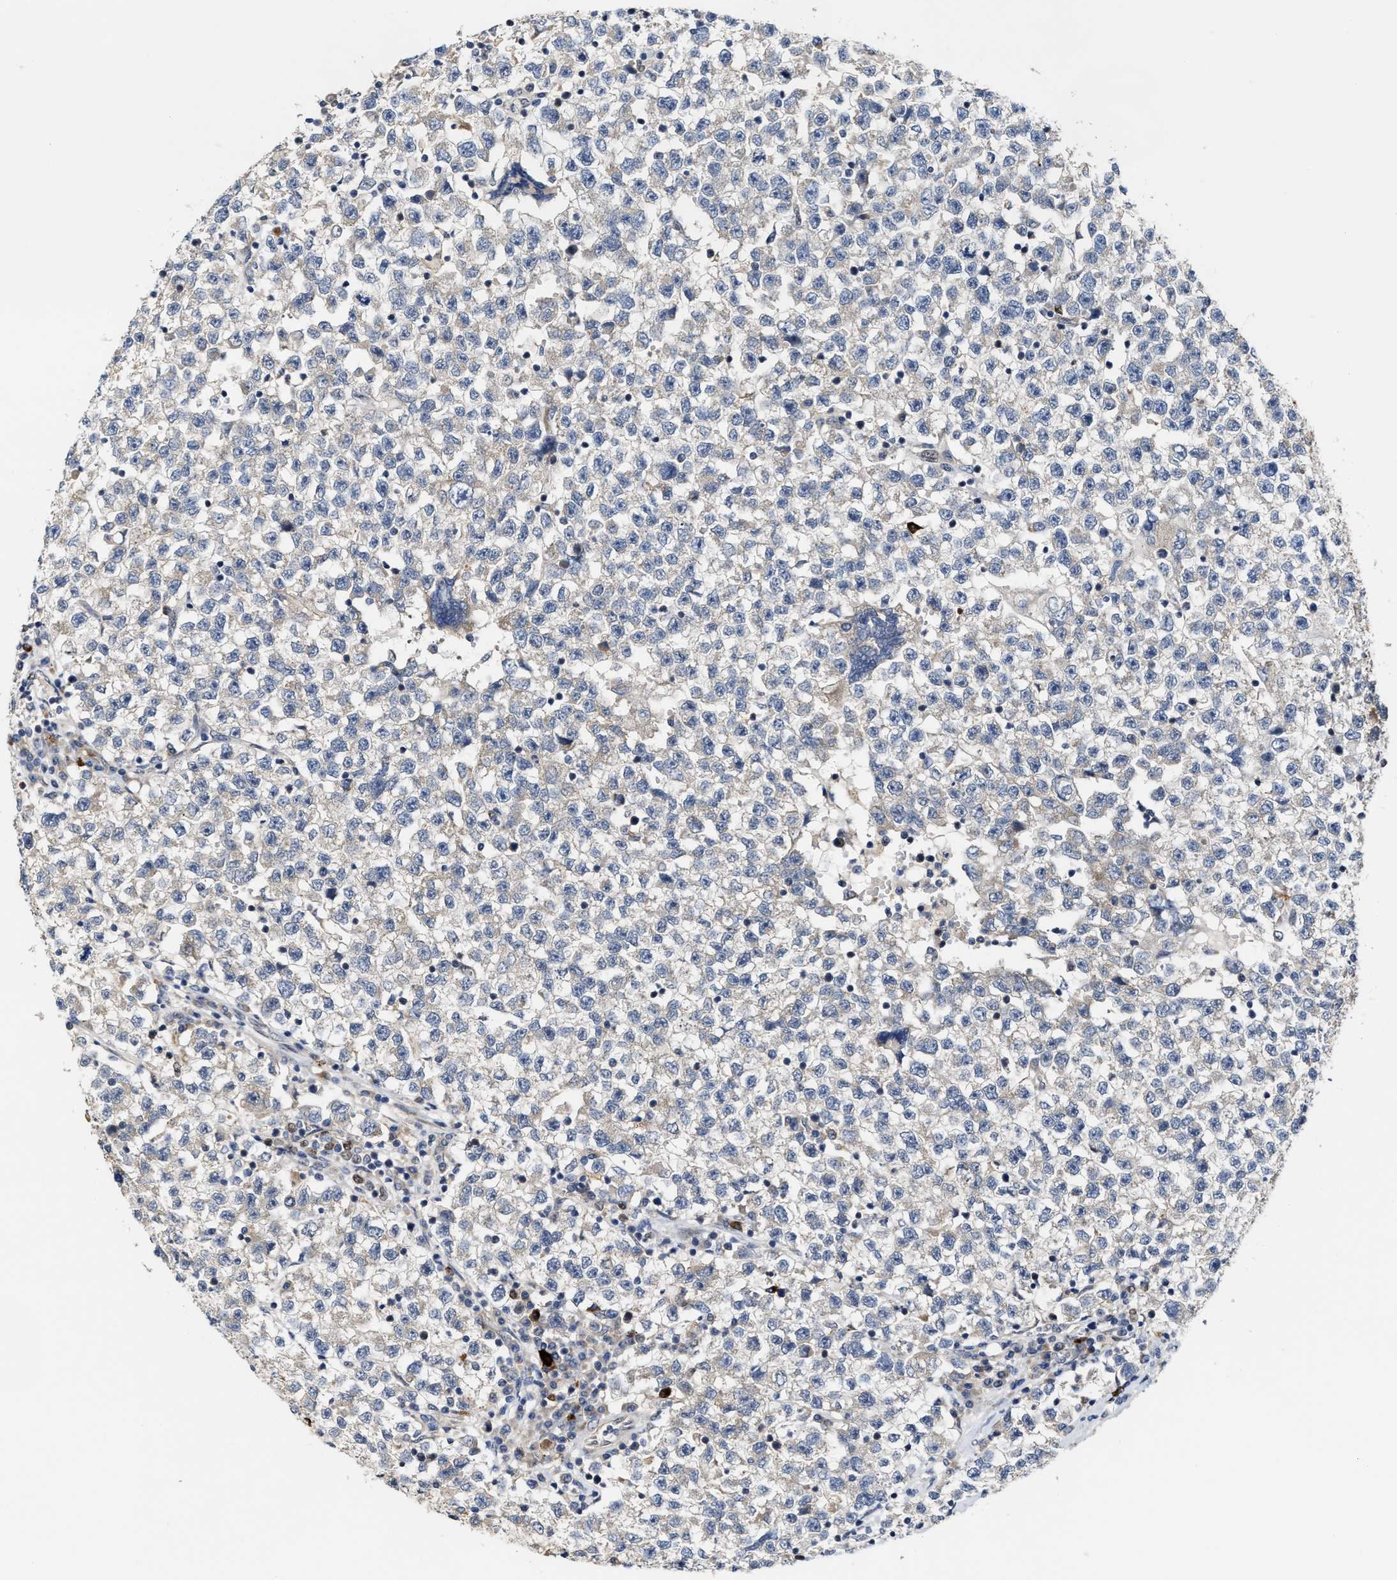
{"staining": {"intensity": "negative", "quantity": "none", "location": "none"}, "tissue": "testis cancer", "cell_type": "Tumor cells", "image_type": "cancer", "snomed": [{"axis": "morphology", "description": "Seminoma, NOS"}, {"axis": "topography", "description": "Testis"}], "caption": "A micrograph of human testis cancer is negative for staining in tumor cells. (IHC, brightfield microscopy, high magnification).", "gene": "TCF4", "patient": {"sex": "male", "age": 22}}